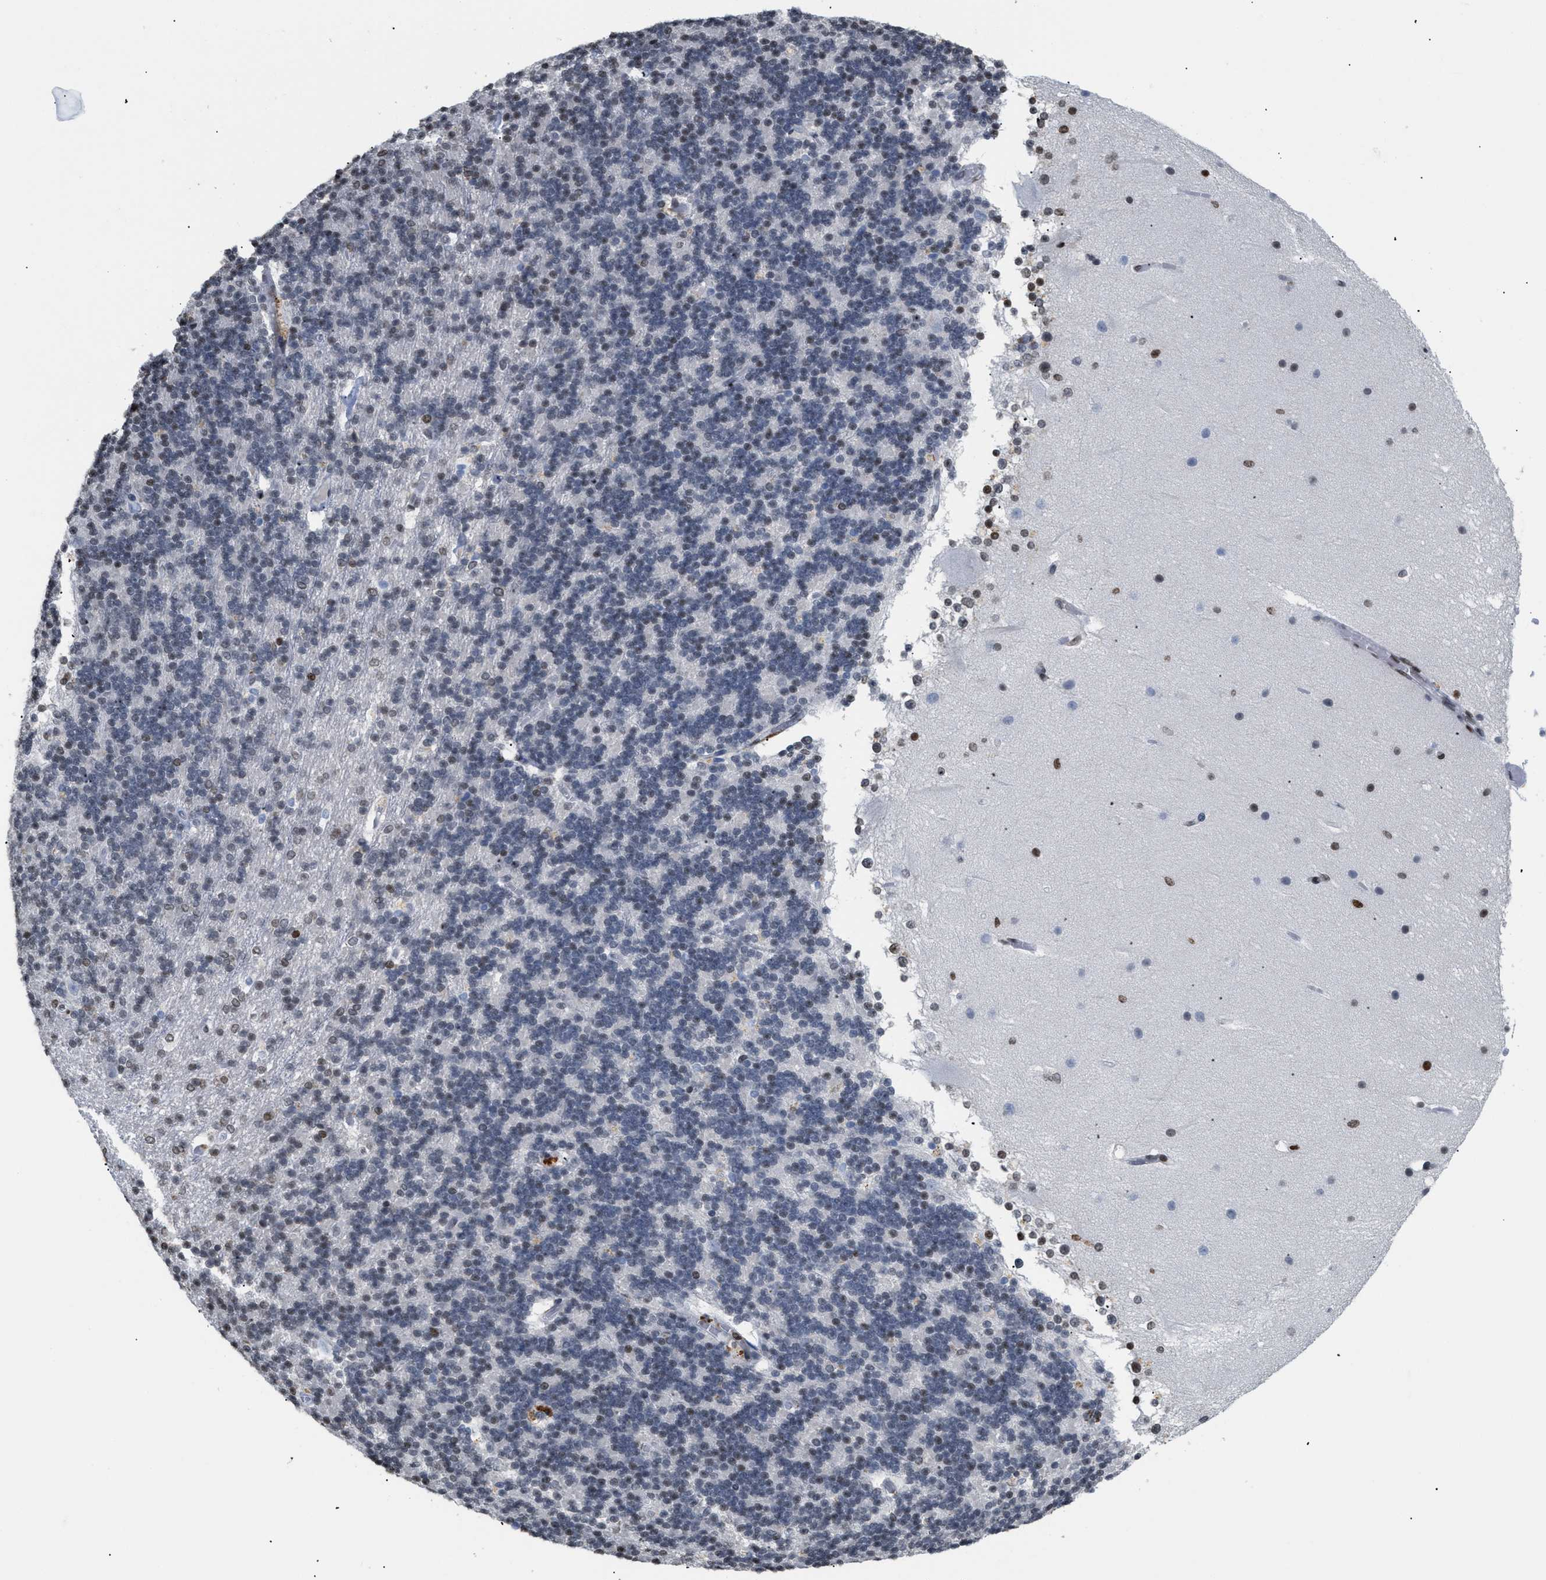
{"staining": {"intensity": "weak", "quantity": "25%-75%", "location": "nuclear"}, "tissue": "cerebellum", "cell_type": "Cells in granular layer", "image_type": "normal", "snomed": [{"axis": "morphology", "description": "Normal tissue, NOS"}, {"axis": "topography", "description": "Cerebellum"}], "caption": "Immunohistochemical staining of benign cerebellum shows low levels of weak nuclear expression in about 25%-75% of cells in granular layer. Using DAB (3,3'-diaminobenzidine) (brown) and hematoxylin (blue) stains, captured at high magnification using brightfield microscopy.", "gene": "HMGN2", "patient": {"sex": "female", "age": 19}}